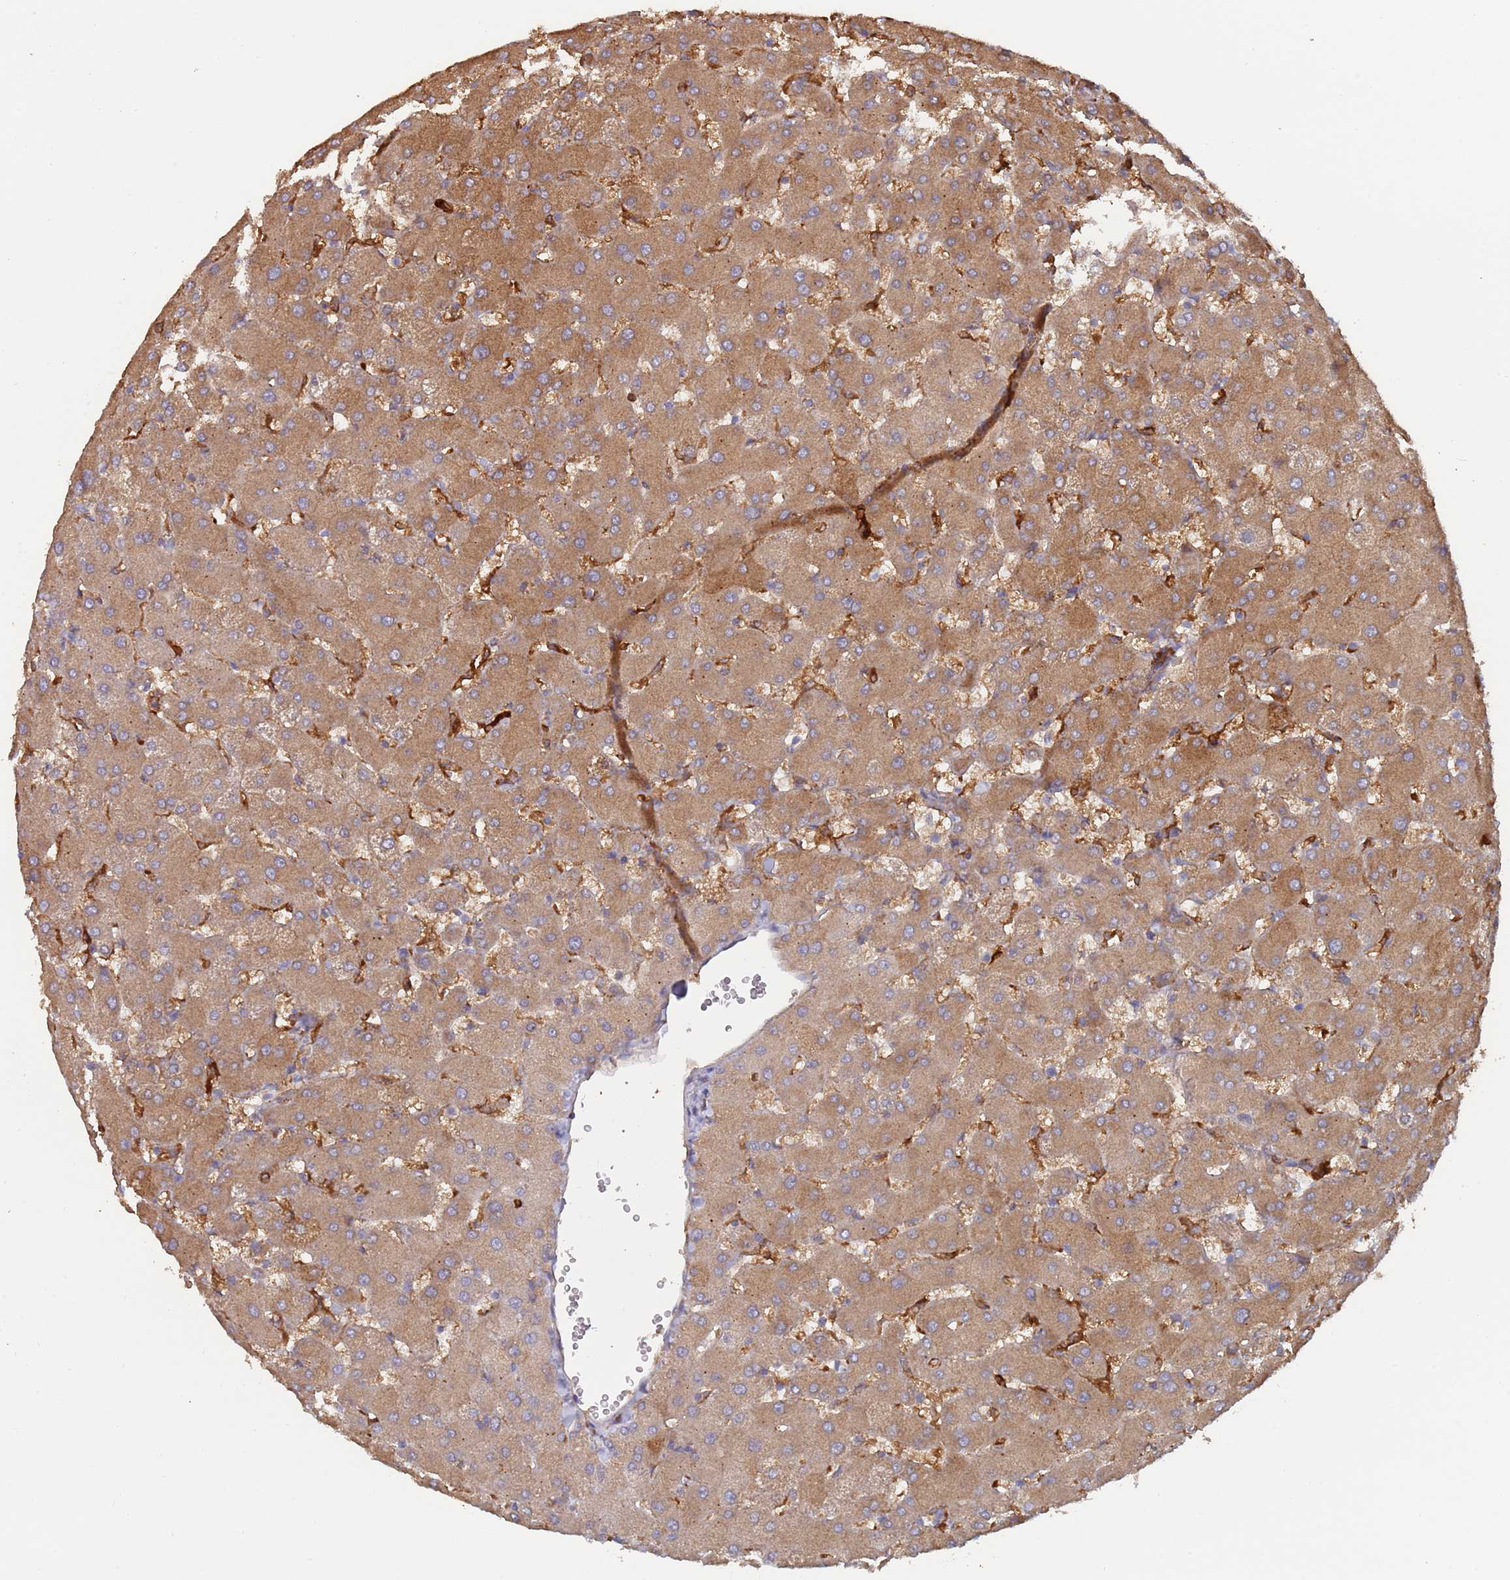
{"staining": {"intensity": "weak", "quantity": "<25%", "location": "cytoplasmic/membranous"}, "tissue": "liver", "cell_type": "Cholangiocytes", "image_type": "normal", "snomed": [{"axis": "morphology", "description": "Normal tissue, NOS"}, {"axis": "topography", "description": "Liver"}], "caption": "Immunohistochemical staining of normal human liver demonstrates no significant staining in cholangiocytes.", "gene": "MALRD1", "patient": {"sex": "female", "age": 63}}